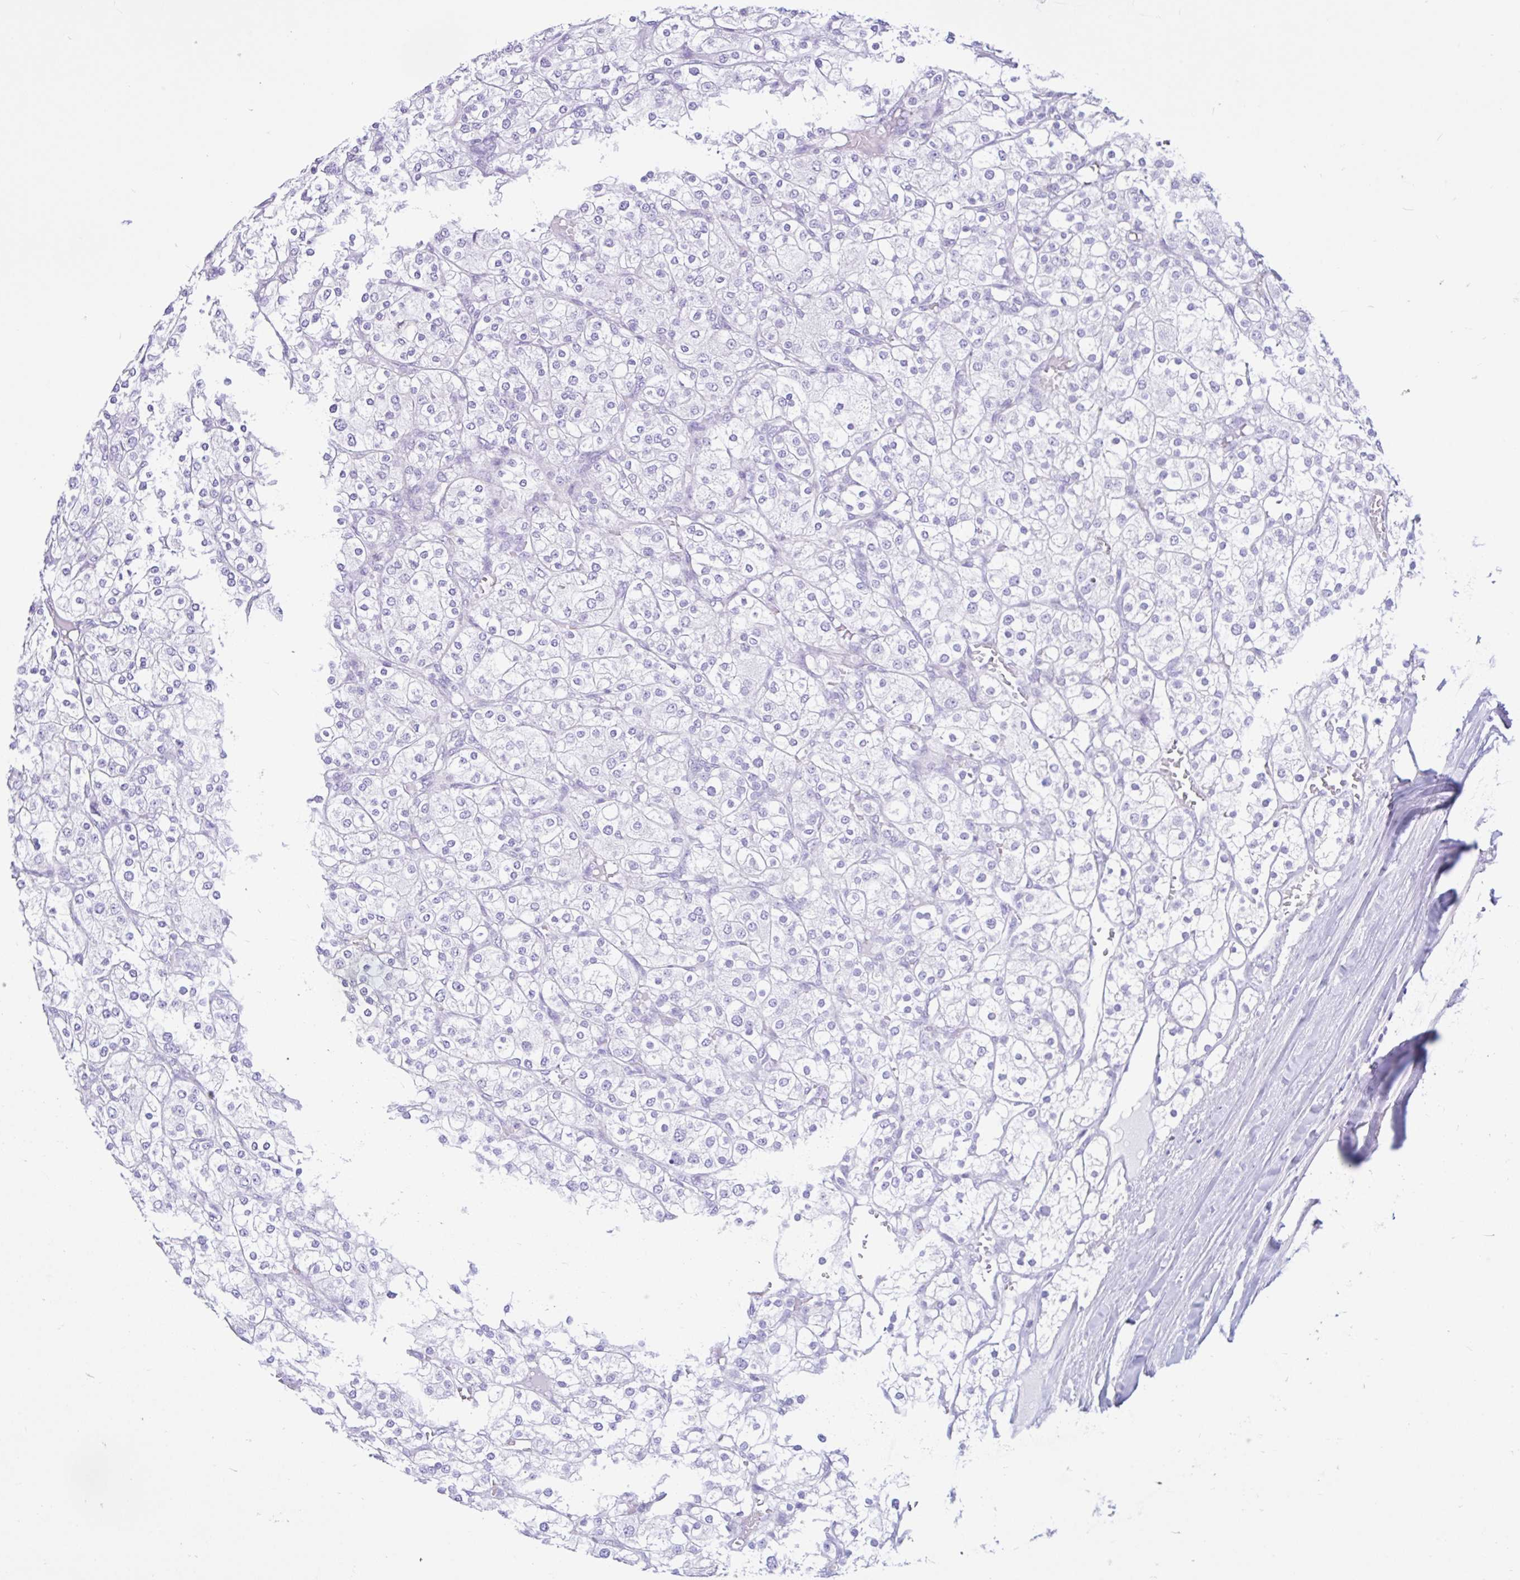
{"staining": {"intensity": "negative", "quantity": "none", "location": "none"}, "tissue": "renal cancer", "cell_type": "Tumor cells", "image_type": "cancer", "snomed": [{"axis": "morphology", "description": "Adenocarcinoma, NOS"}, {"axis": "topography", "description": "Kidney"}], "caption": "DAB immunohistochemical staining of renal cancer (adenocarcinoma) reveals no significant staining in tumor cells.", "gene": "CYP19A1", "patient": {"sex": "male", "age": 80}}